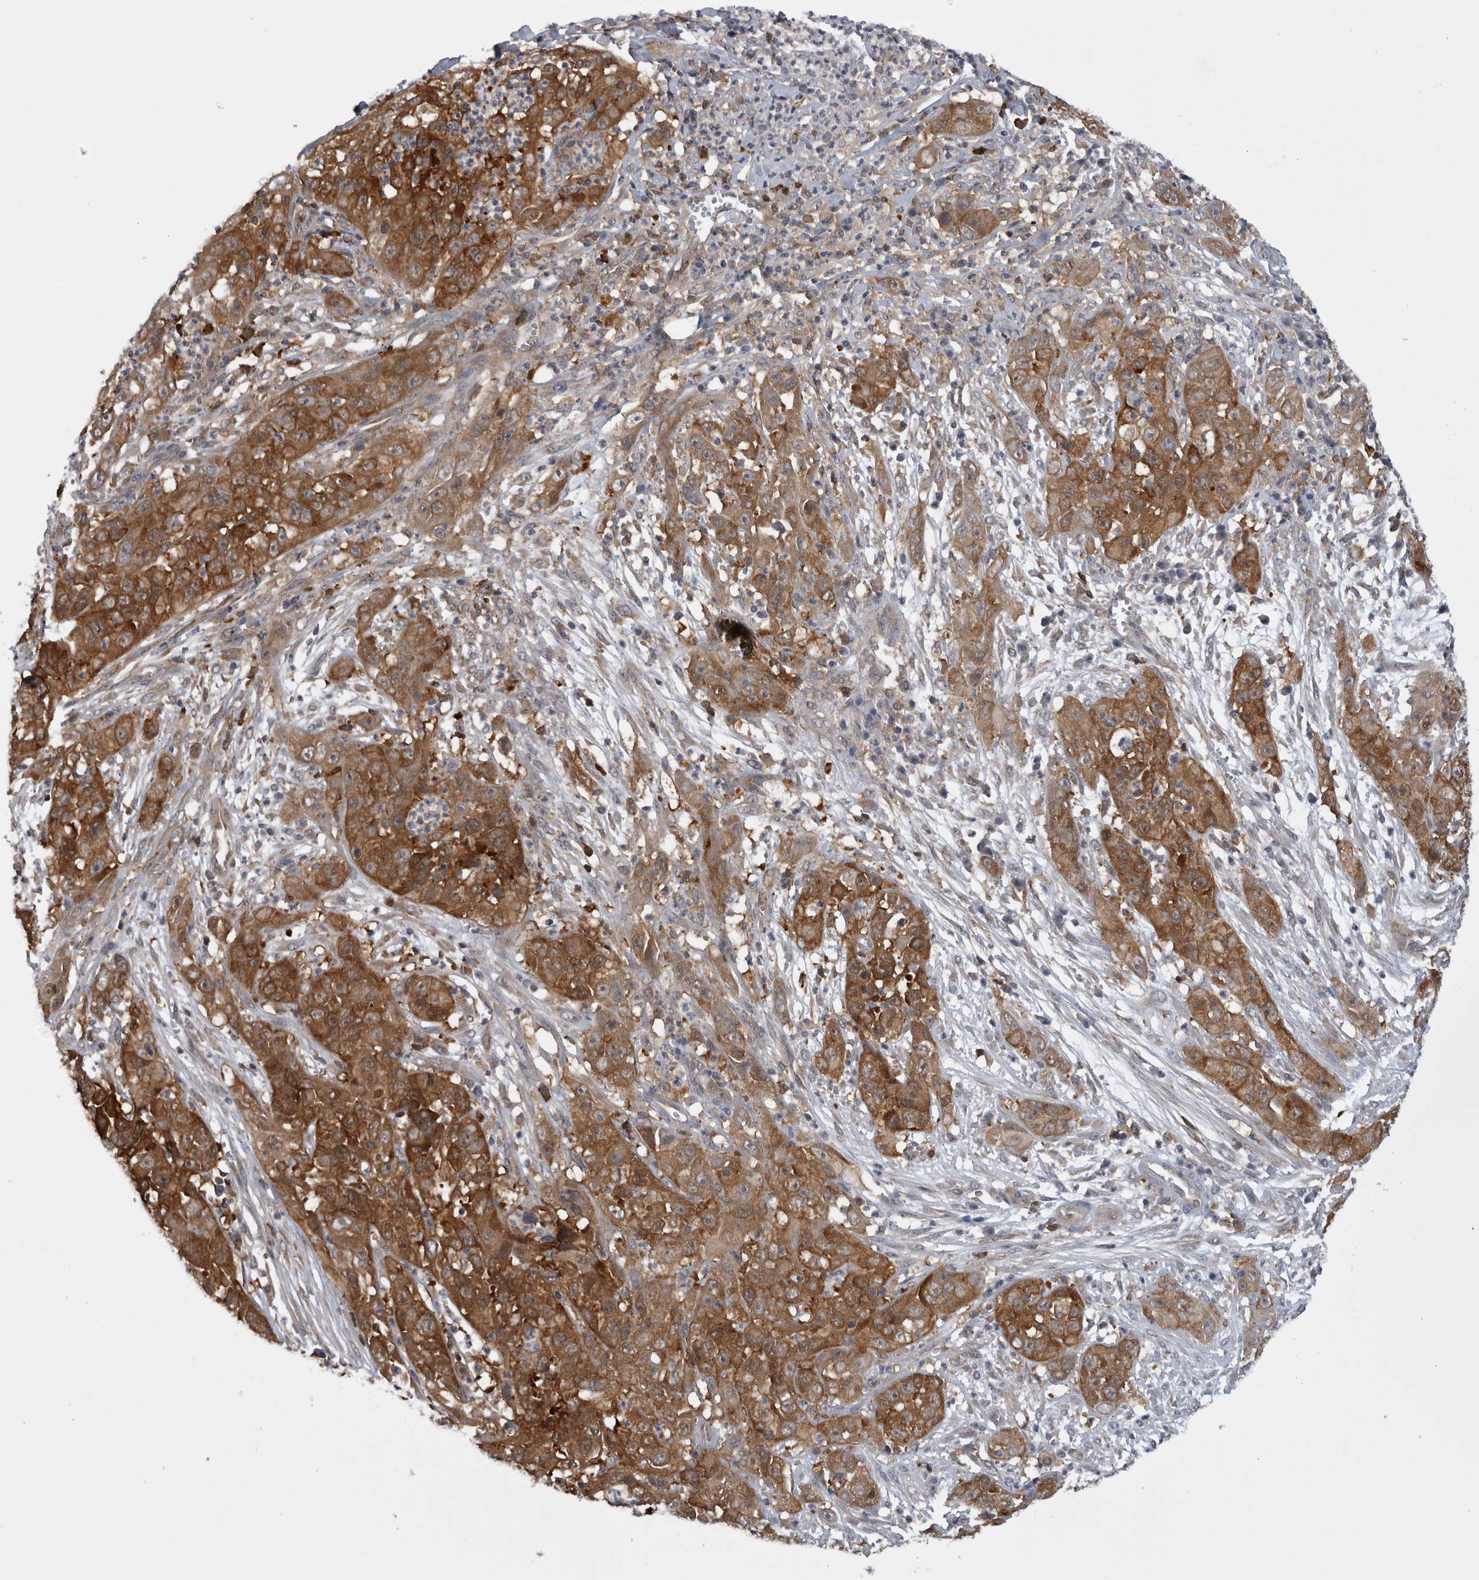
{"staining": {"intensity": "strong", "quantity": ">75%", "location": "cytoplasmic/membranous"}, "tissue": "cervical cancer", "cell_type": "Tumor cells", "image_type": "cancer", "snomed": [{"axis": "morphology", "description": "Squamous cell carcinoma, NOS"}, {"axis": "topography", "description": "Cervix"}], "caption": "Brown immunohistochemical staining in human cervical cancer displays strong cytoplasmic/membranous expression in about >75% of tumor cells.", "gene": "CACYBP", "patient": {"sex": "female", "age": 32}}